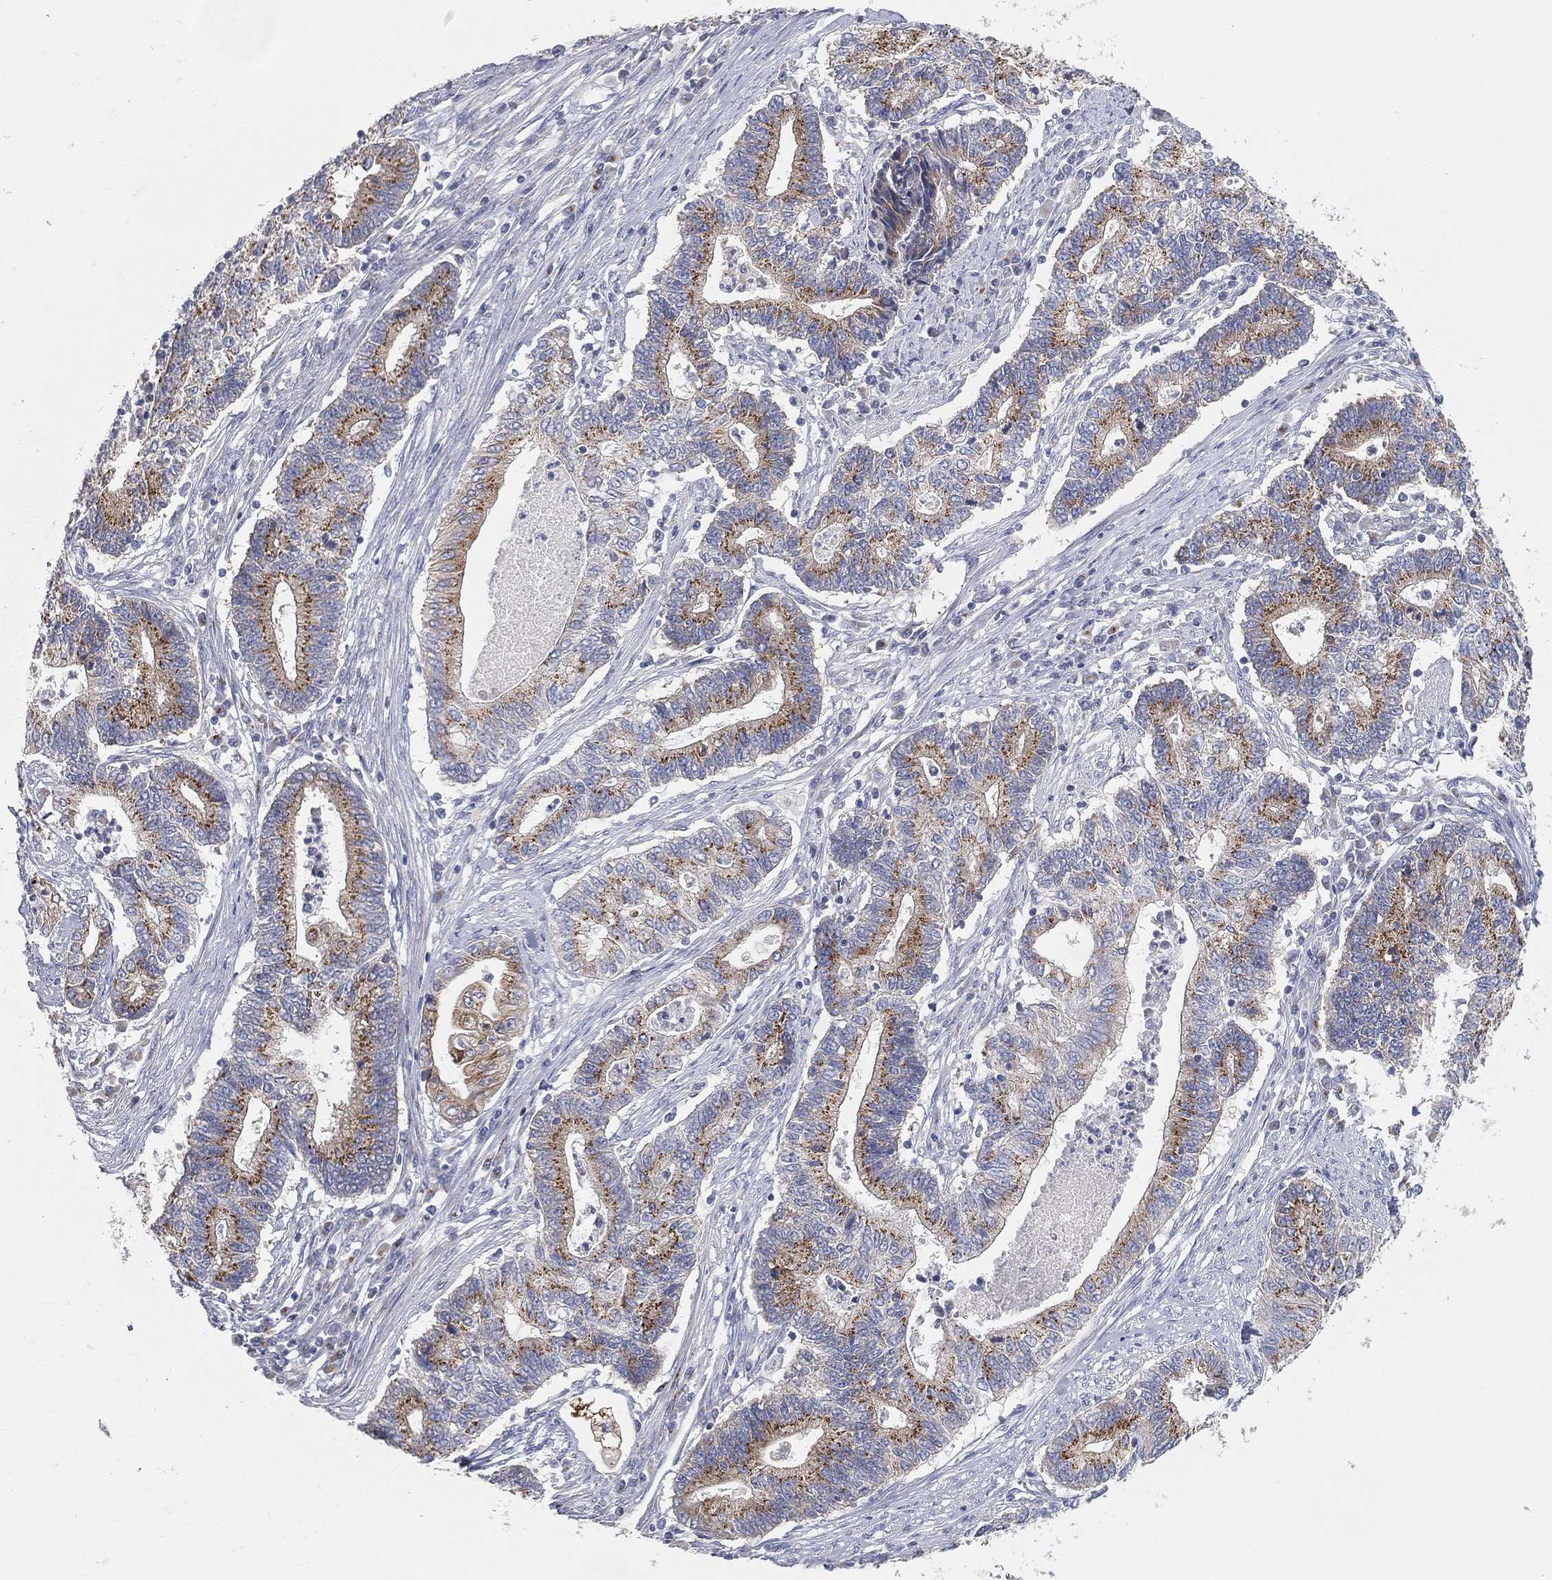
{"staining": {"intensity": "strong", "quantity": "25%-75%", "location": "cytoplasmic/membranous"}, "tissue": "endometrial cancer", "cell_type": "Tumor cells", "image_type": "cancer", "snomed": [{"axis": "morphology", "description": "Adenocarcinoma, NOS"}, {"axis": "topography", "description": "Uterus"}, {"axis": "topography", "description": "Endometrium"}], "caption": "Endometrial cancer (adenocarcinoma) stained with a brown dye exhibits strong cytoplasmic/membranous positive positivity in about 25%-75% of tumor cells.", "gene": "TMEM25", "patient": {"sex": "female", "age": 54}}